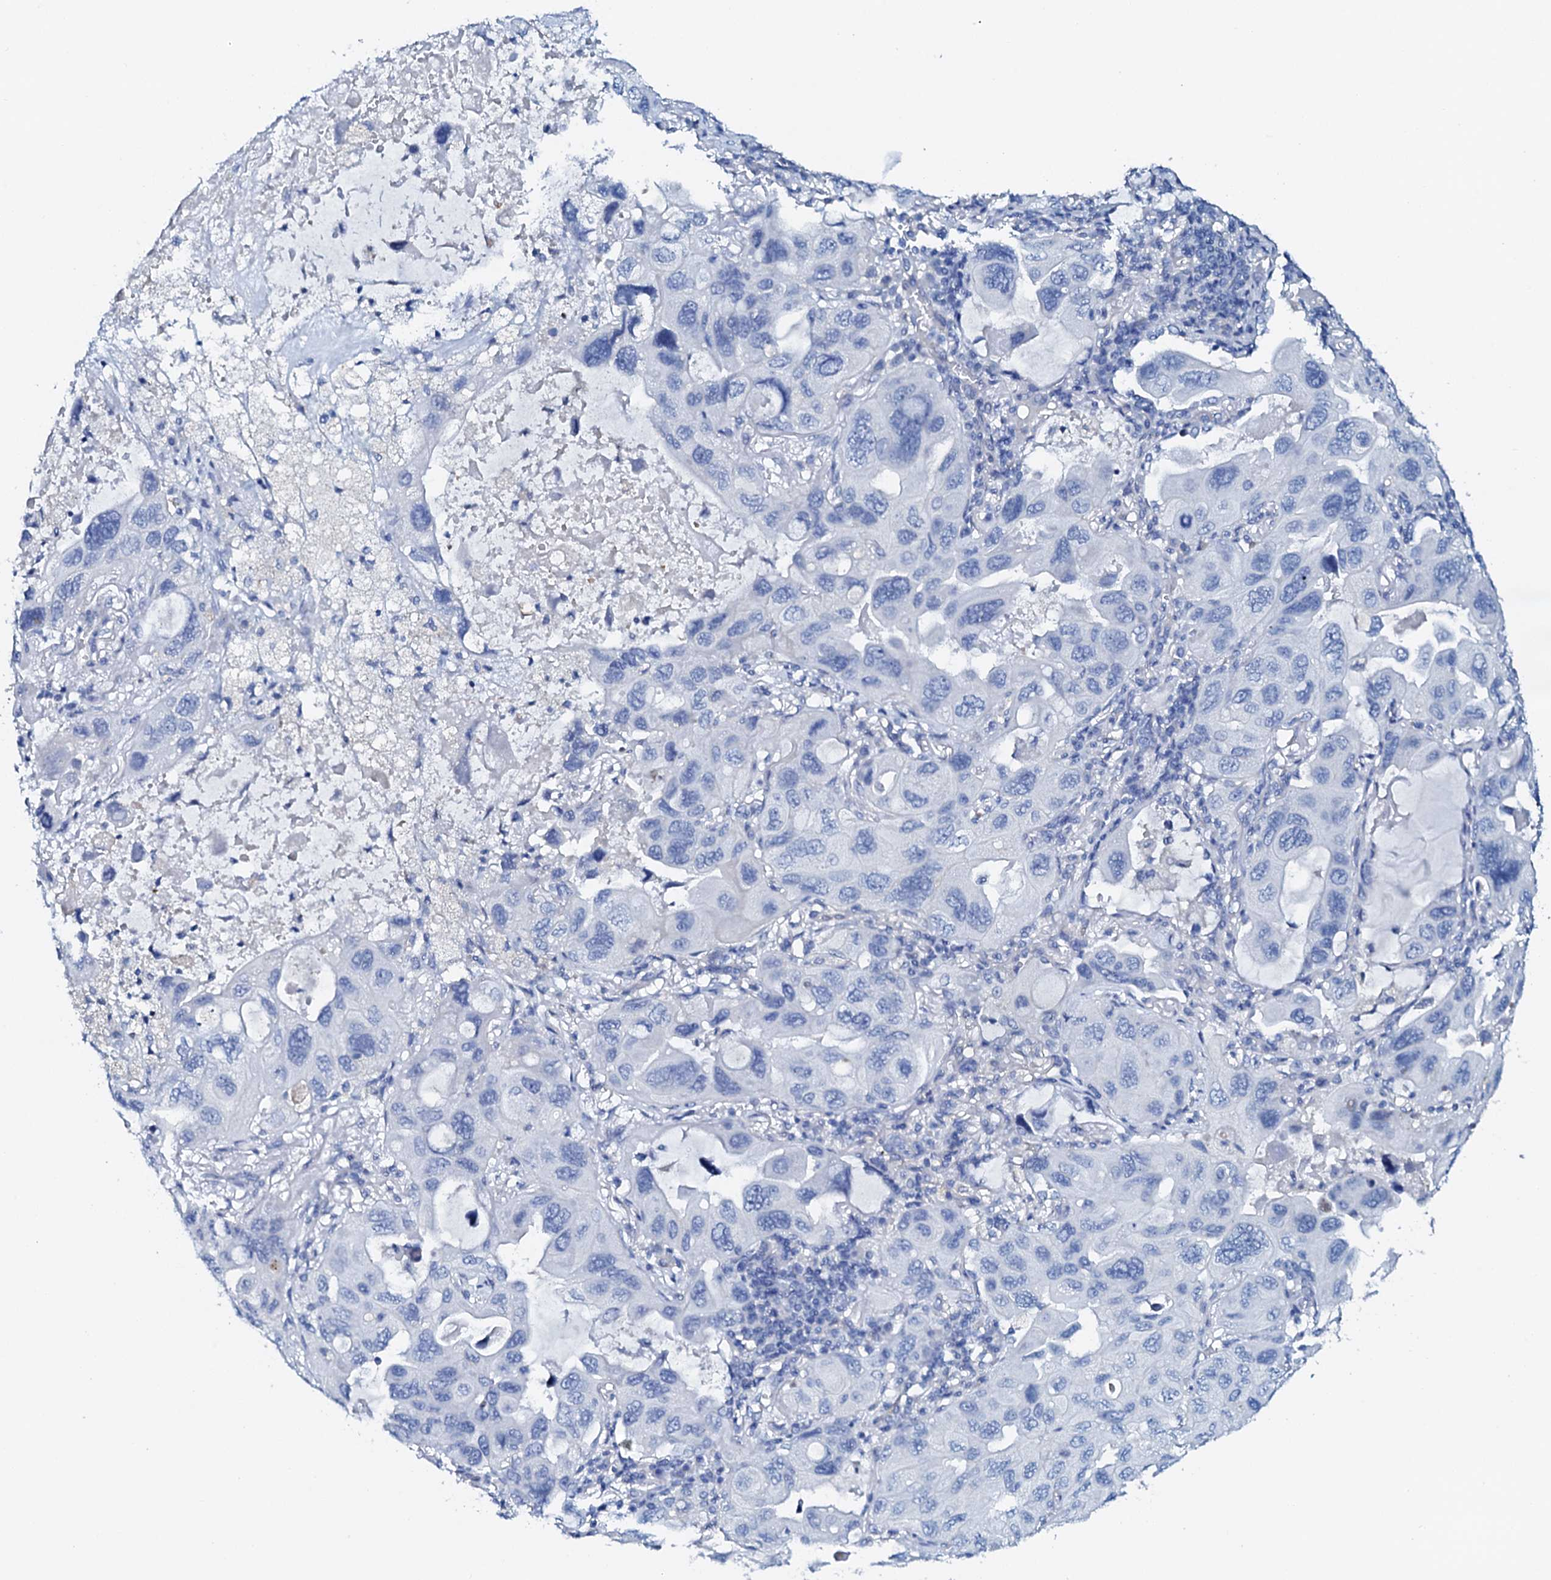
{"staining": {"intensity": "negative", "quantity": "none", "location": "none"}, "tissue": "lung cancer", "cell_type": "Tumor cells", "image_type": "cancer", "snomed": [{"axis": "morphology", "description": "Squamous cell carcinoma, NOS"}, {"axis": "topography", "description": "Lung"}], "caption": "Tumor cells show no significant expression in lung squamous cell carcinoma.", "gene": "AMER2", "patient": {"sex": "female", "age": 73}}